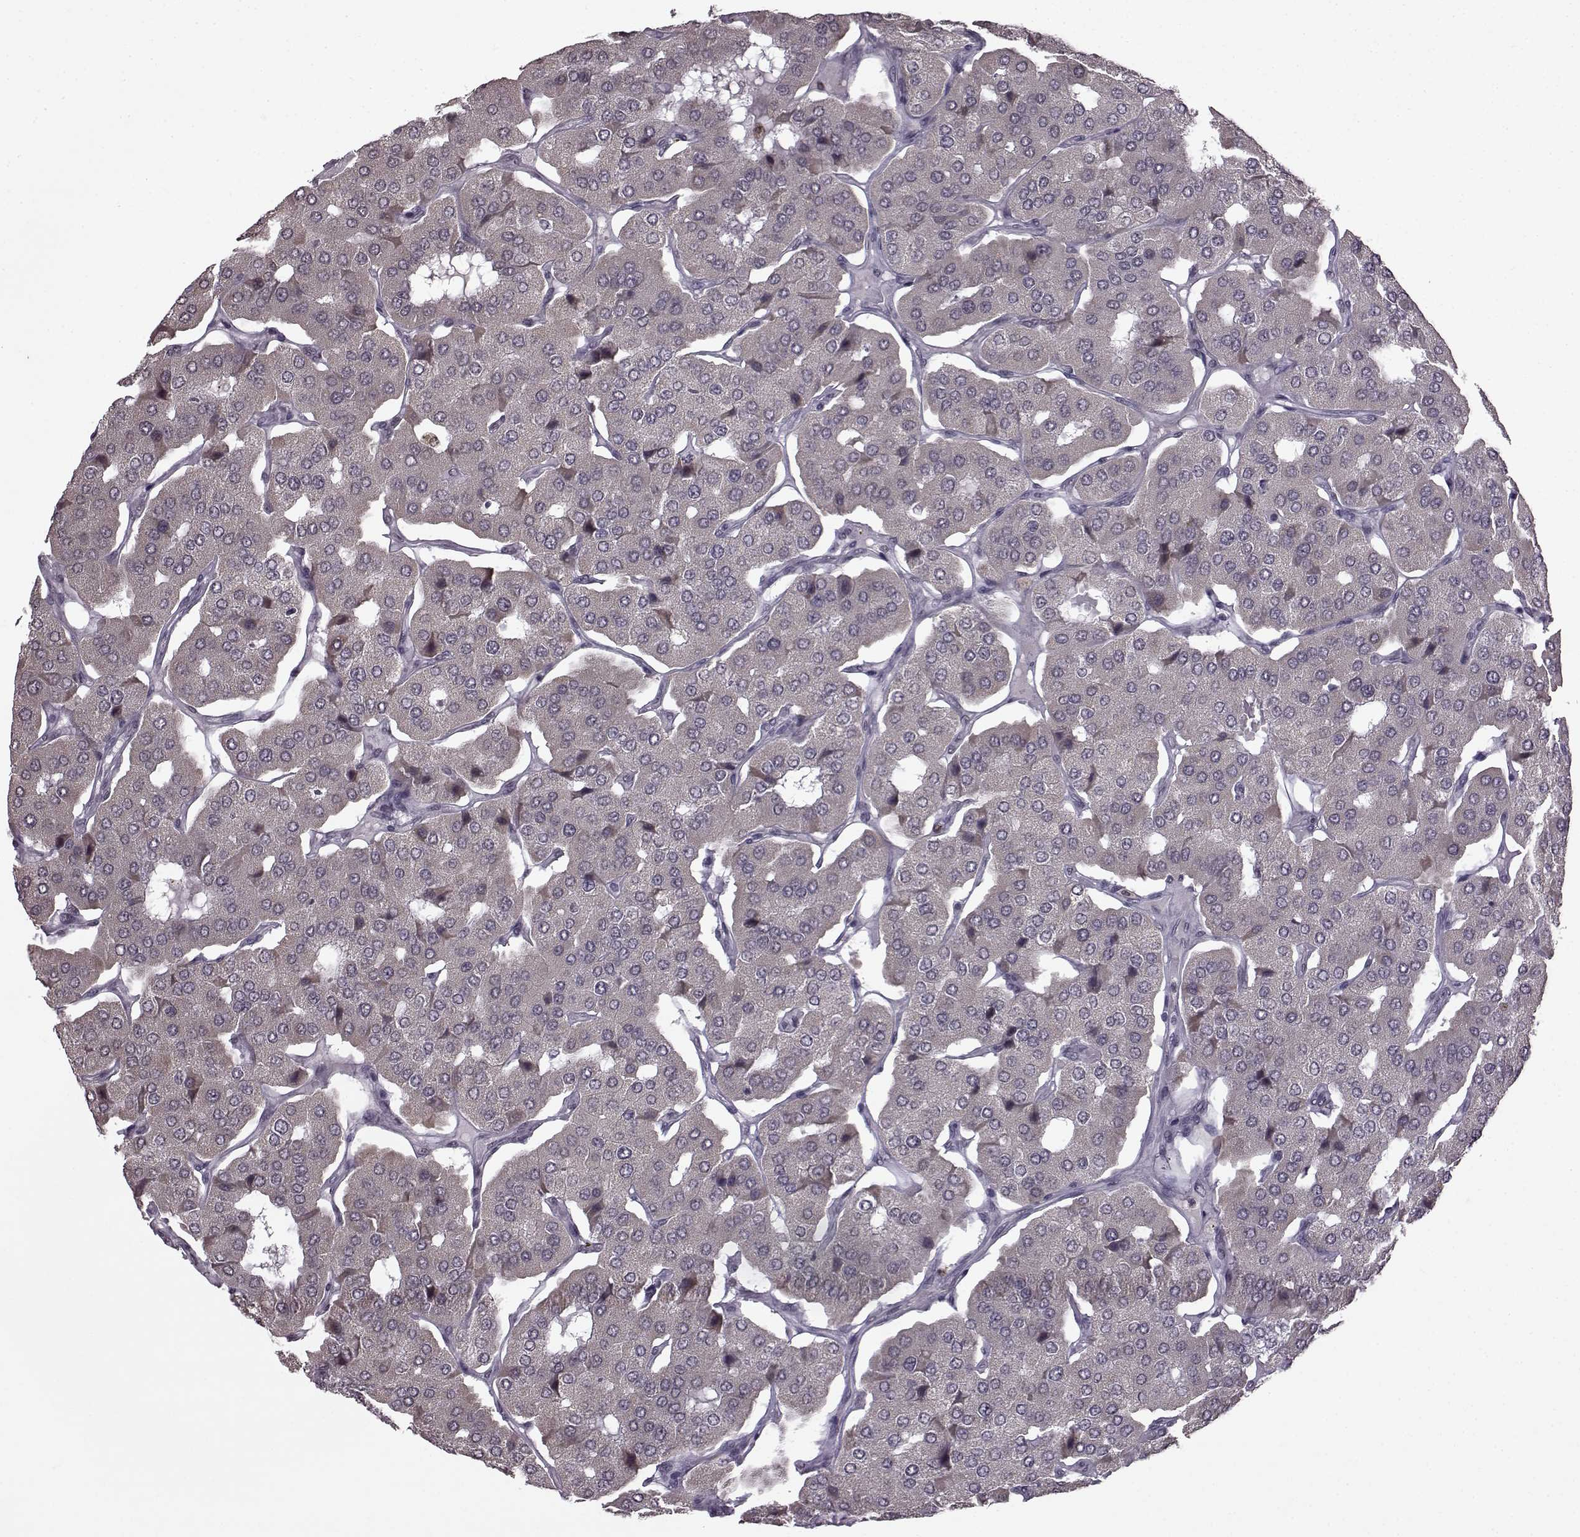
{"staining": {"intensity": "weak", "quantity": "<25%", "location": "cytoplasmic/membranous"}, "tissue": "parathyroid gland", "cell_type": "Glandular cells", "image_type": "normal", "snomed": [{"axis": "morphology", "description": "Normal tissue, NOS"}, {"axis": "morphology", "description": "Adenoma, NOS"}, {"axis": "topography", "description": "Parathyroid gland"}], "caption": "The histopathology image exhibits no staining of glandular cells in benign parathyroid gland.", "gene": "SLC28A2", "patient": {"sex": "female", "age": 86}}